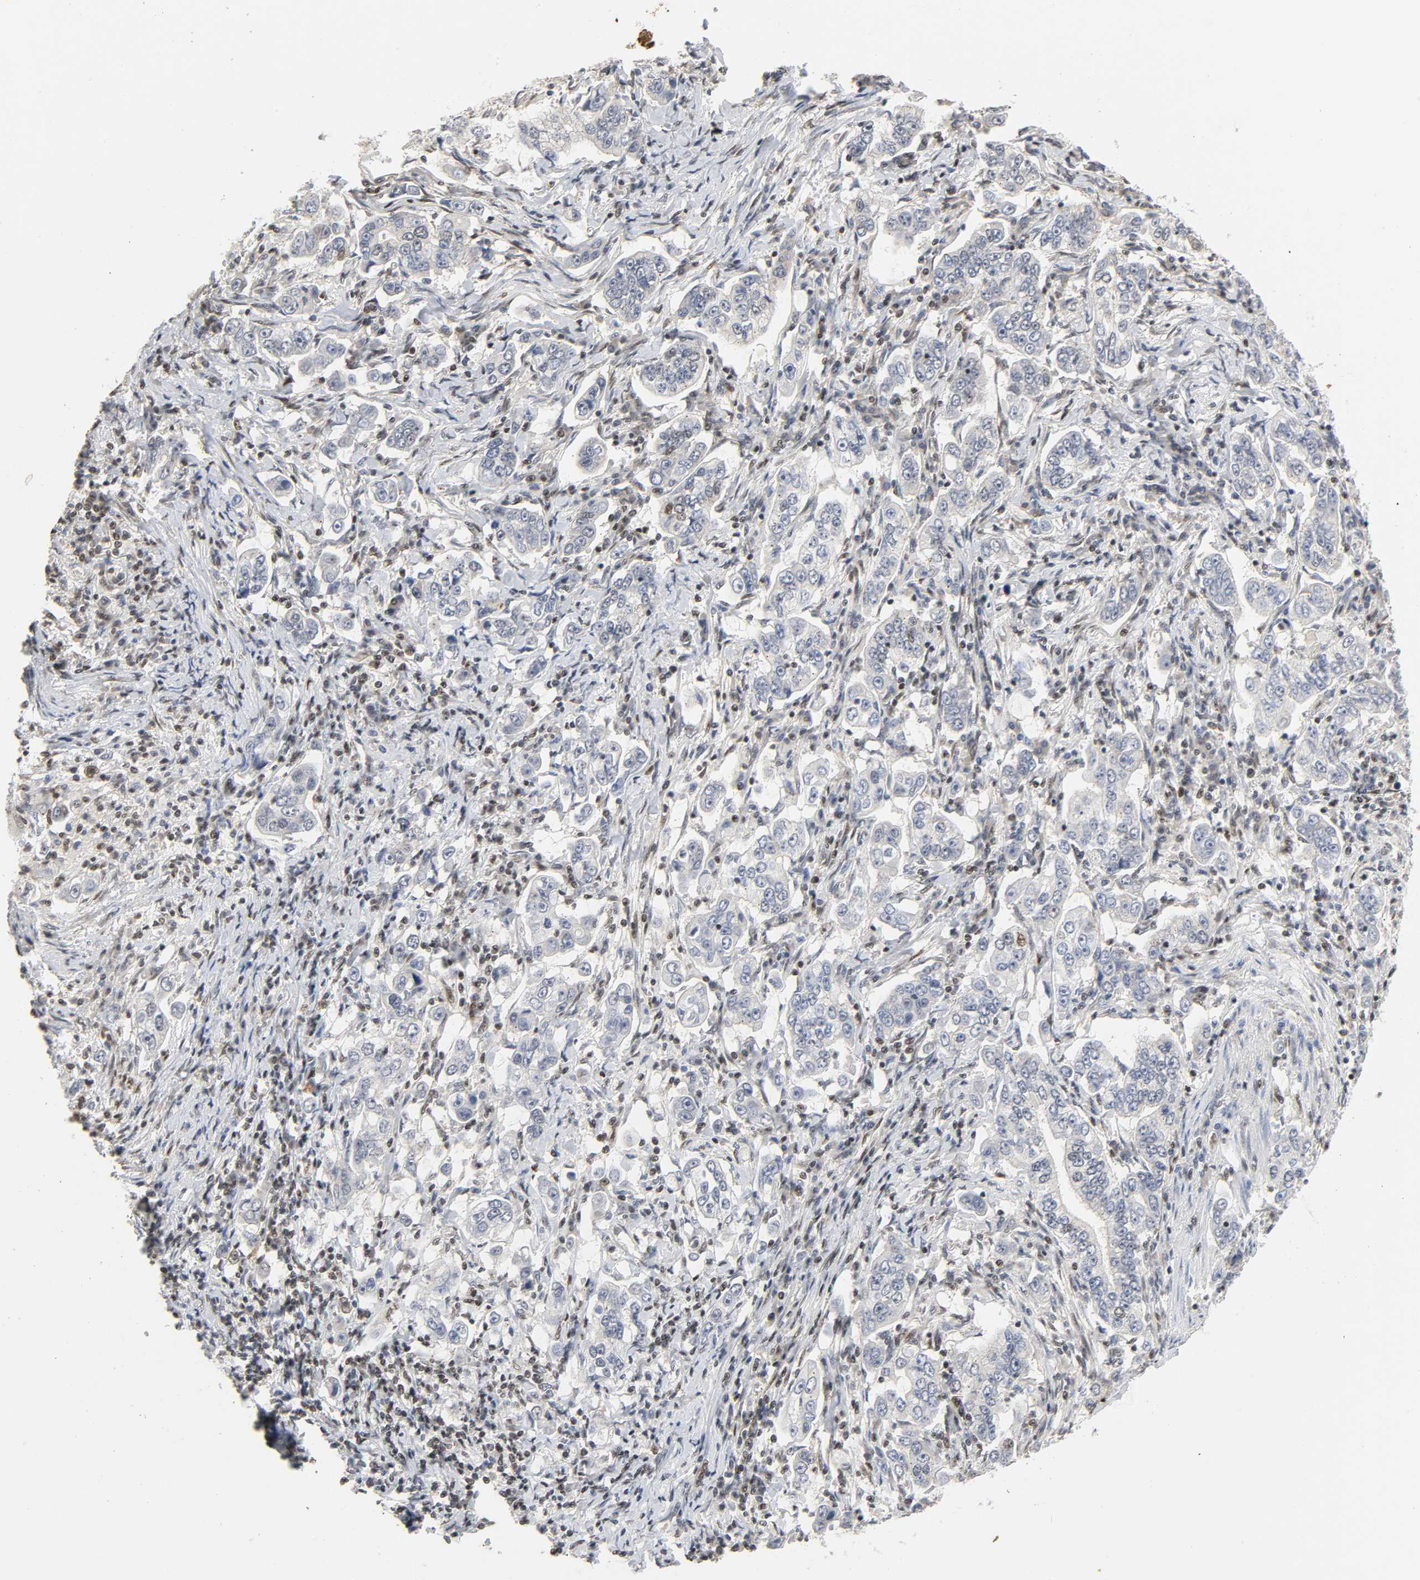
{"staining": {"intensity": "moderate", "quantity": ">75%", "location": "nuclear"}, "tissue": "stomach cancer", "cell_type": "Tumor cells", "image_type": "cancer", "snomed": [{"axis": "morphology", "description": "Adenocarcinoma, NOS"}, {"axis": "topography", "description": "Stomach, lower"}], "caption": "Immunohistochemical staining of stomach adenocarcinoma reveals moderate nuclear protein staining in approximately >75% of tumor cells.", "gene": "NCOA6", "patient": {"sex": "female", "age": 72}}